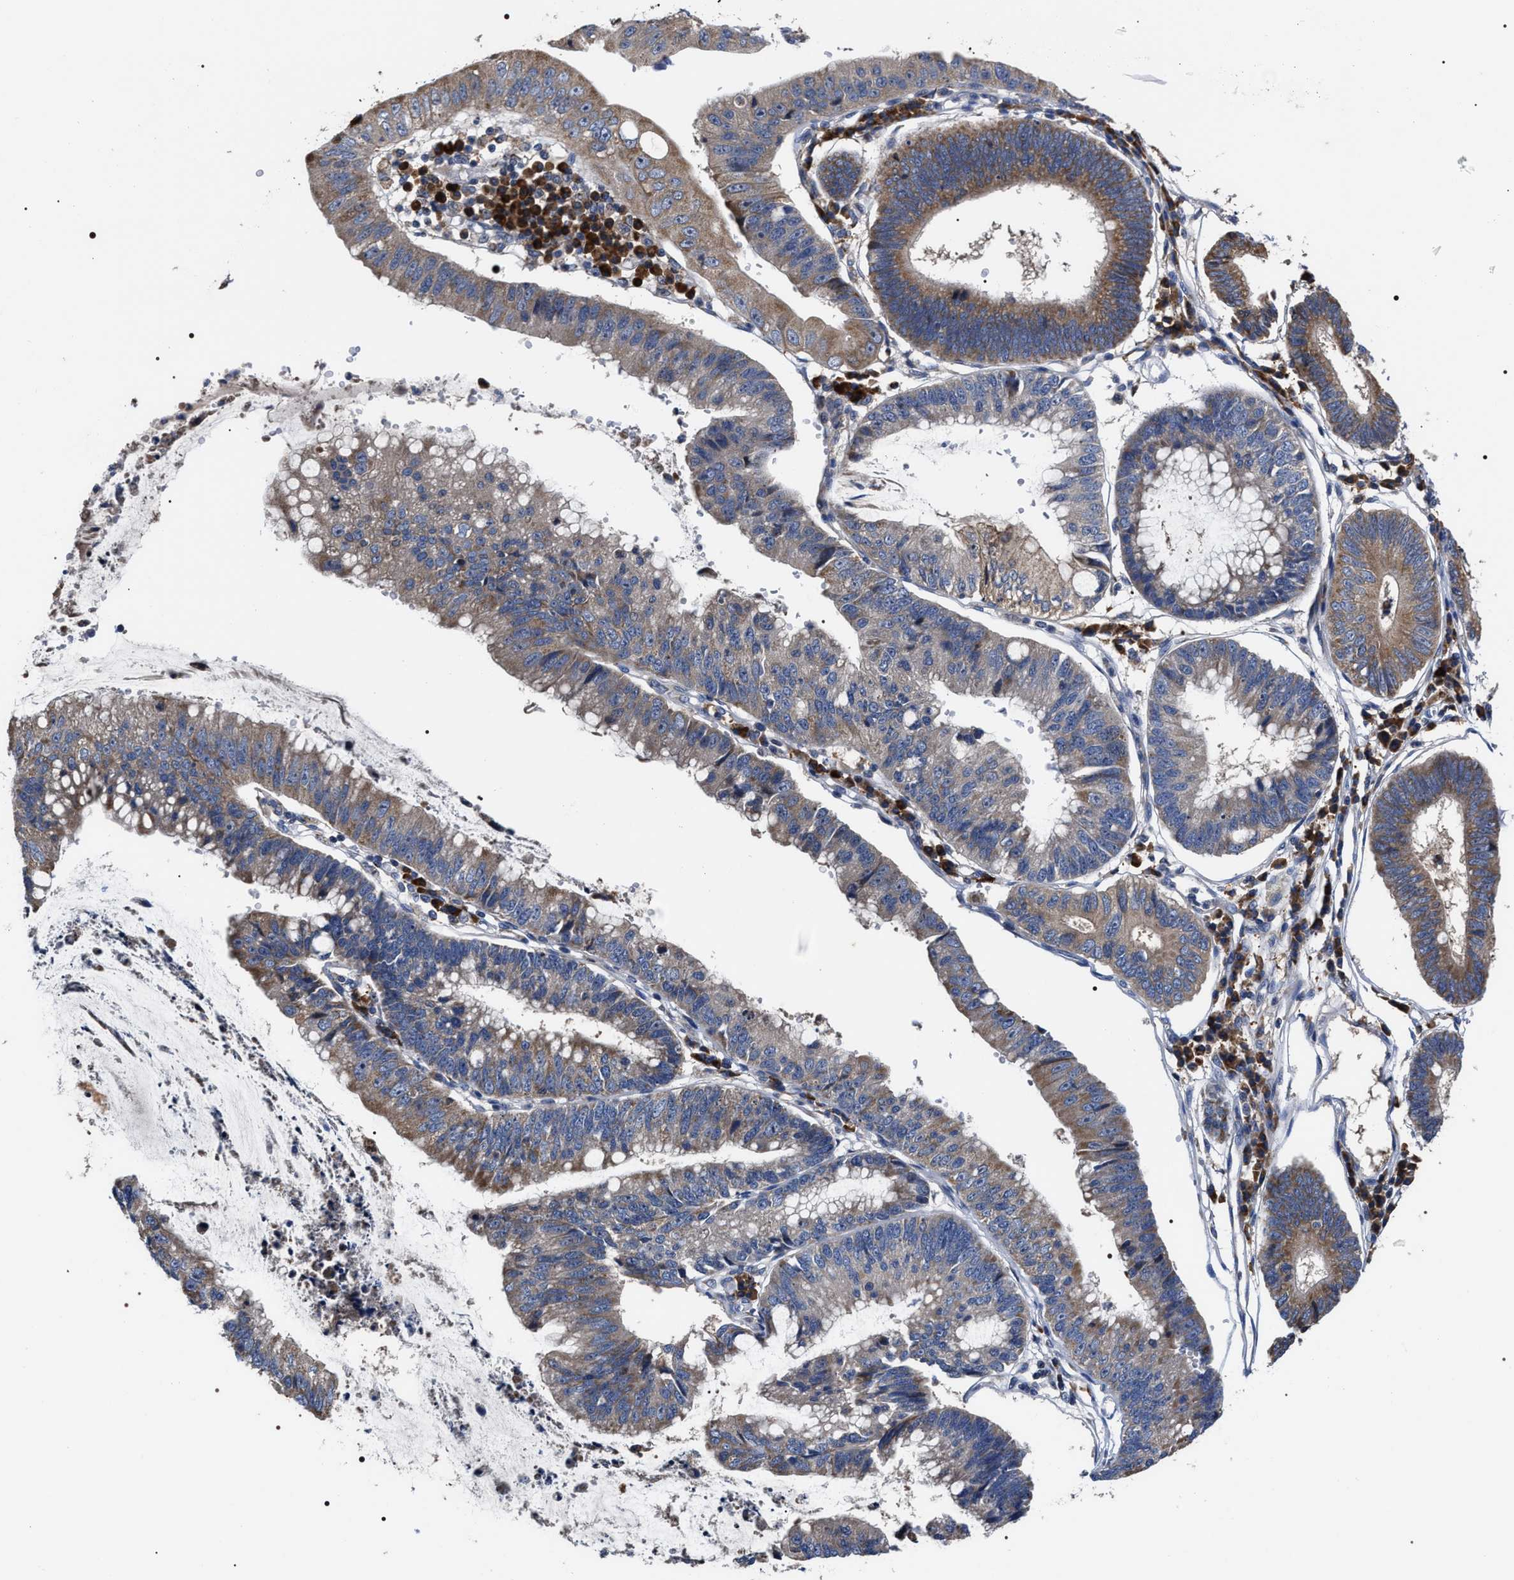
{"staining": {"intensity": "moderate", "quantity": ">75%", "location": "cytoplasmic/membranous"}, "tissue": "stomach cancer", "cell_type": "Tumor cells", "image_type": "cancer", "snomed": [{"axis": "morphology", "description": "Adenocarcinoma, NOS"}, {"axis": "topography", "description": "Stomach"}], "caption": "Immunohistochemistry (IHC) (DAB (3,3'-diaminobenzidine)) staining of adenocarcinoma (stomach) displays moderate cytoplasmic/membranous protein expression in about >75% of tumor cells.", "gene": "MACC1", "patient": {"sex": "male", "age": 59}}